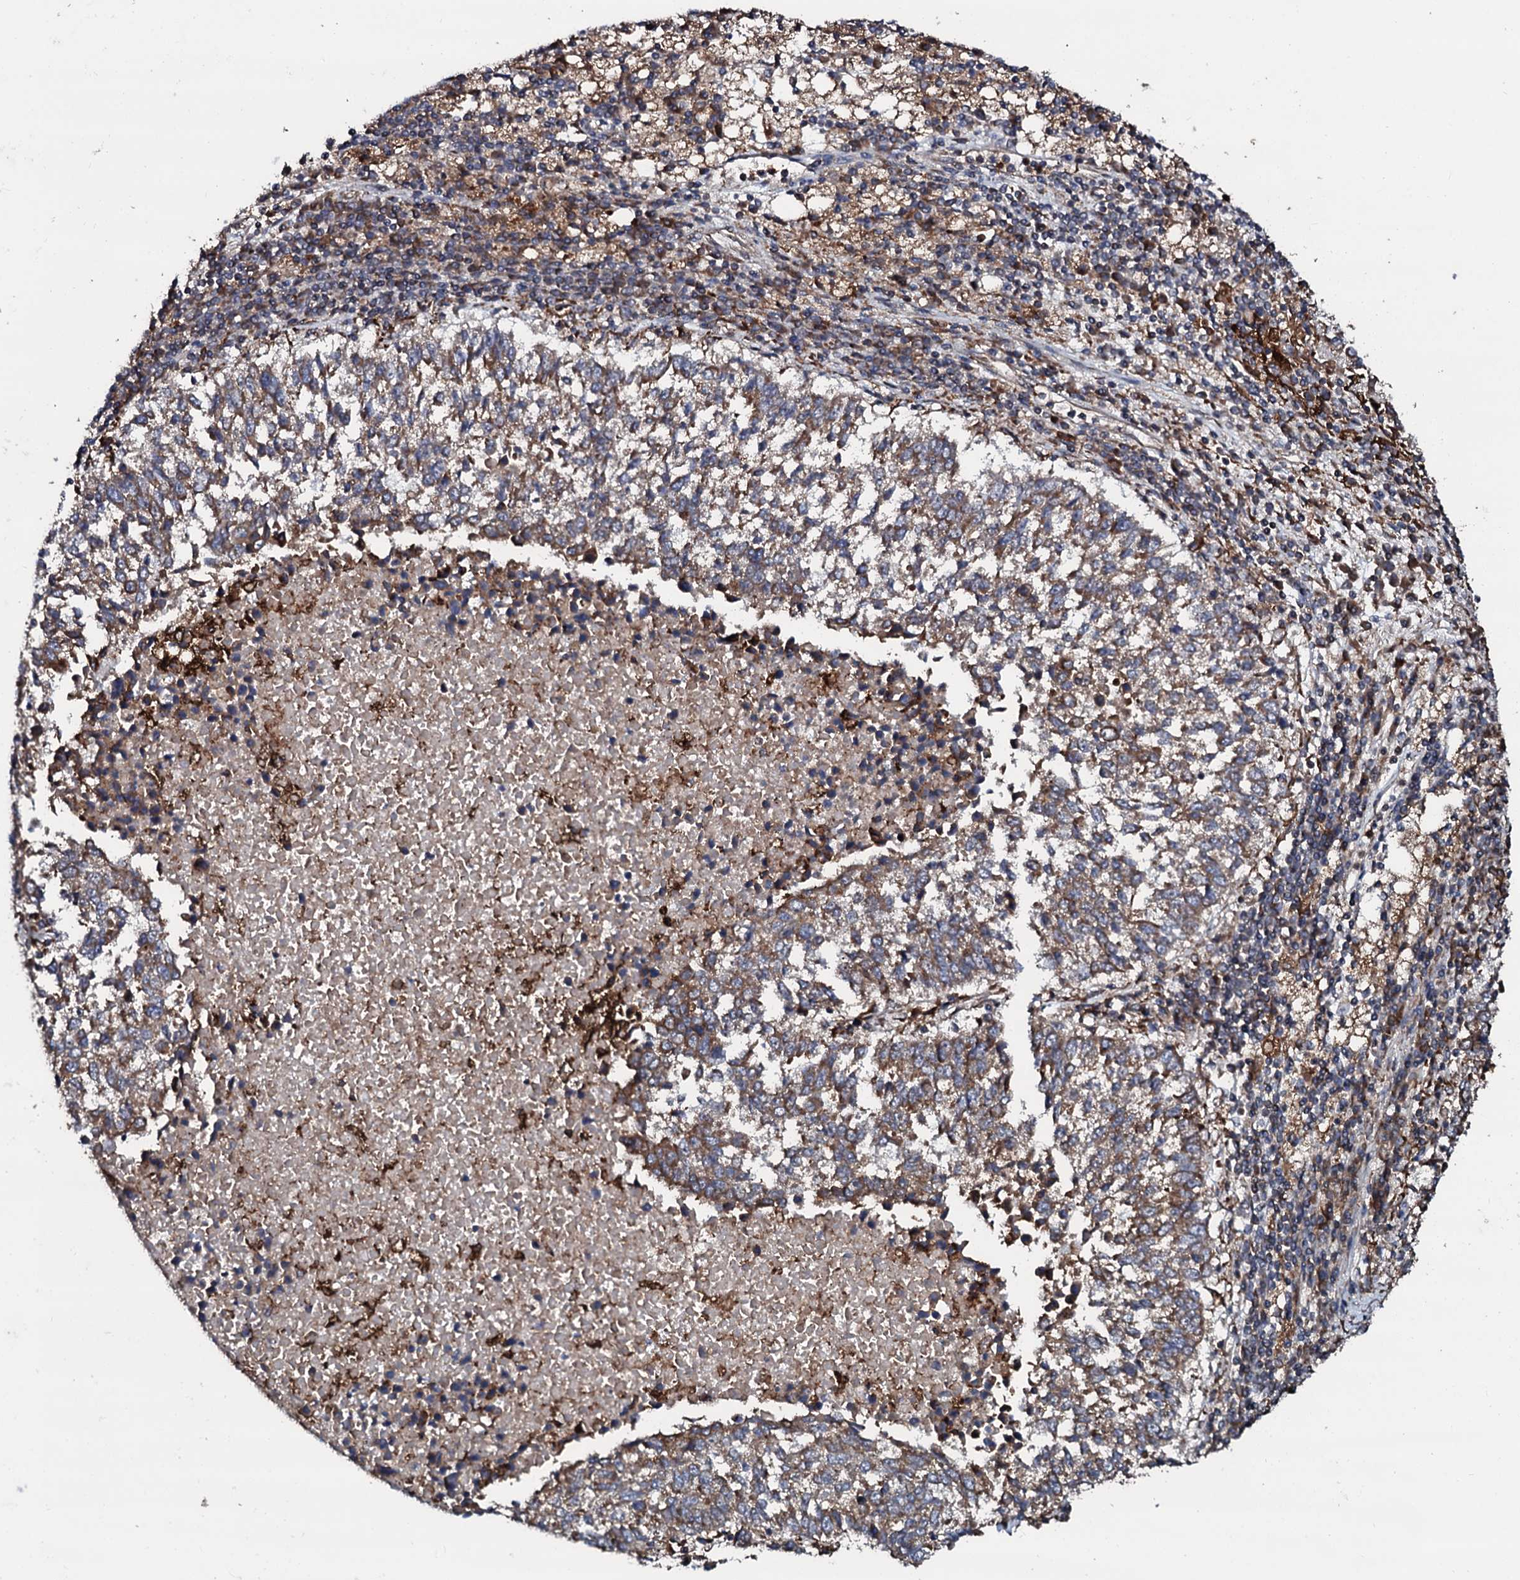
{"staining": {"intensity": "moderate", "quantity": "25%-75%", "location": "cytoplasmic/membranous"}, "tissue": "lung cancer", "cell_type": "Tumor cells", "image_type": "cancer", "snomed": [{"axis": "morphology", "description": "Squamous cell carcinoma, NOS"}, {"axis": "topography", "description": "Lung"}], "caption": "Lung cancer (squamous cell carcinoma) stained with IHC exhibits moderate cytoplasmic/membranous expression in approximately 25%-75% of tumor cells.", "gene": "SDHAF2", "patient": {"sex": "male", "age": 73}}